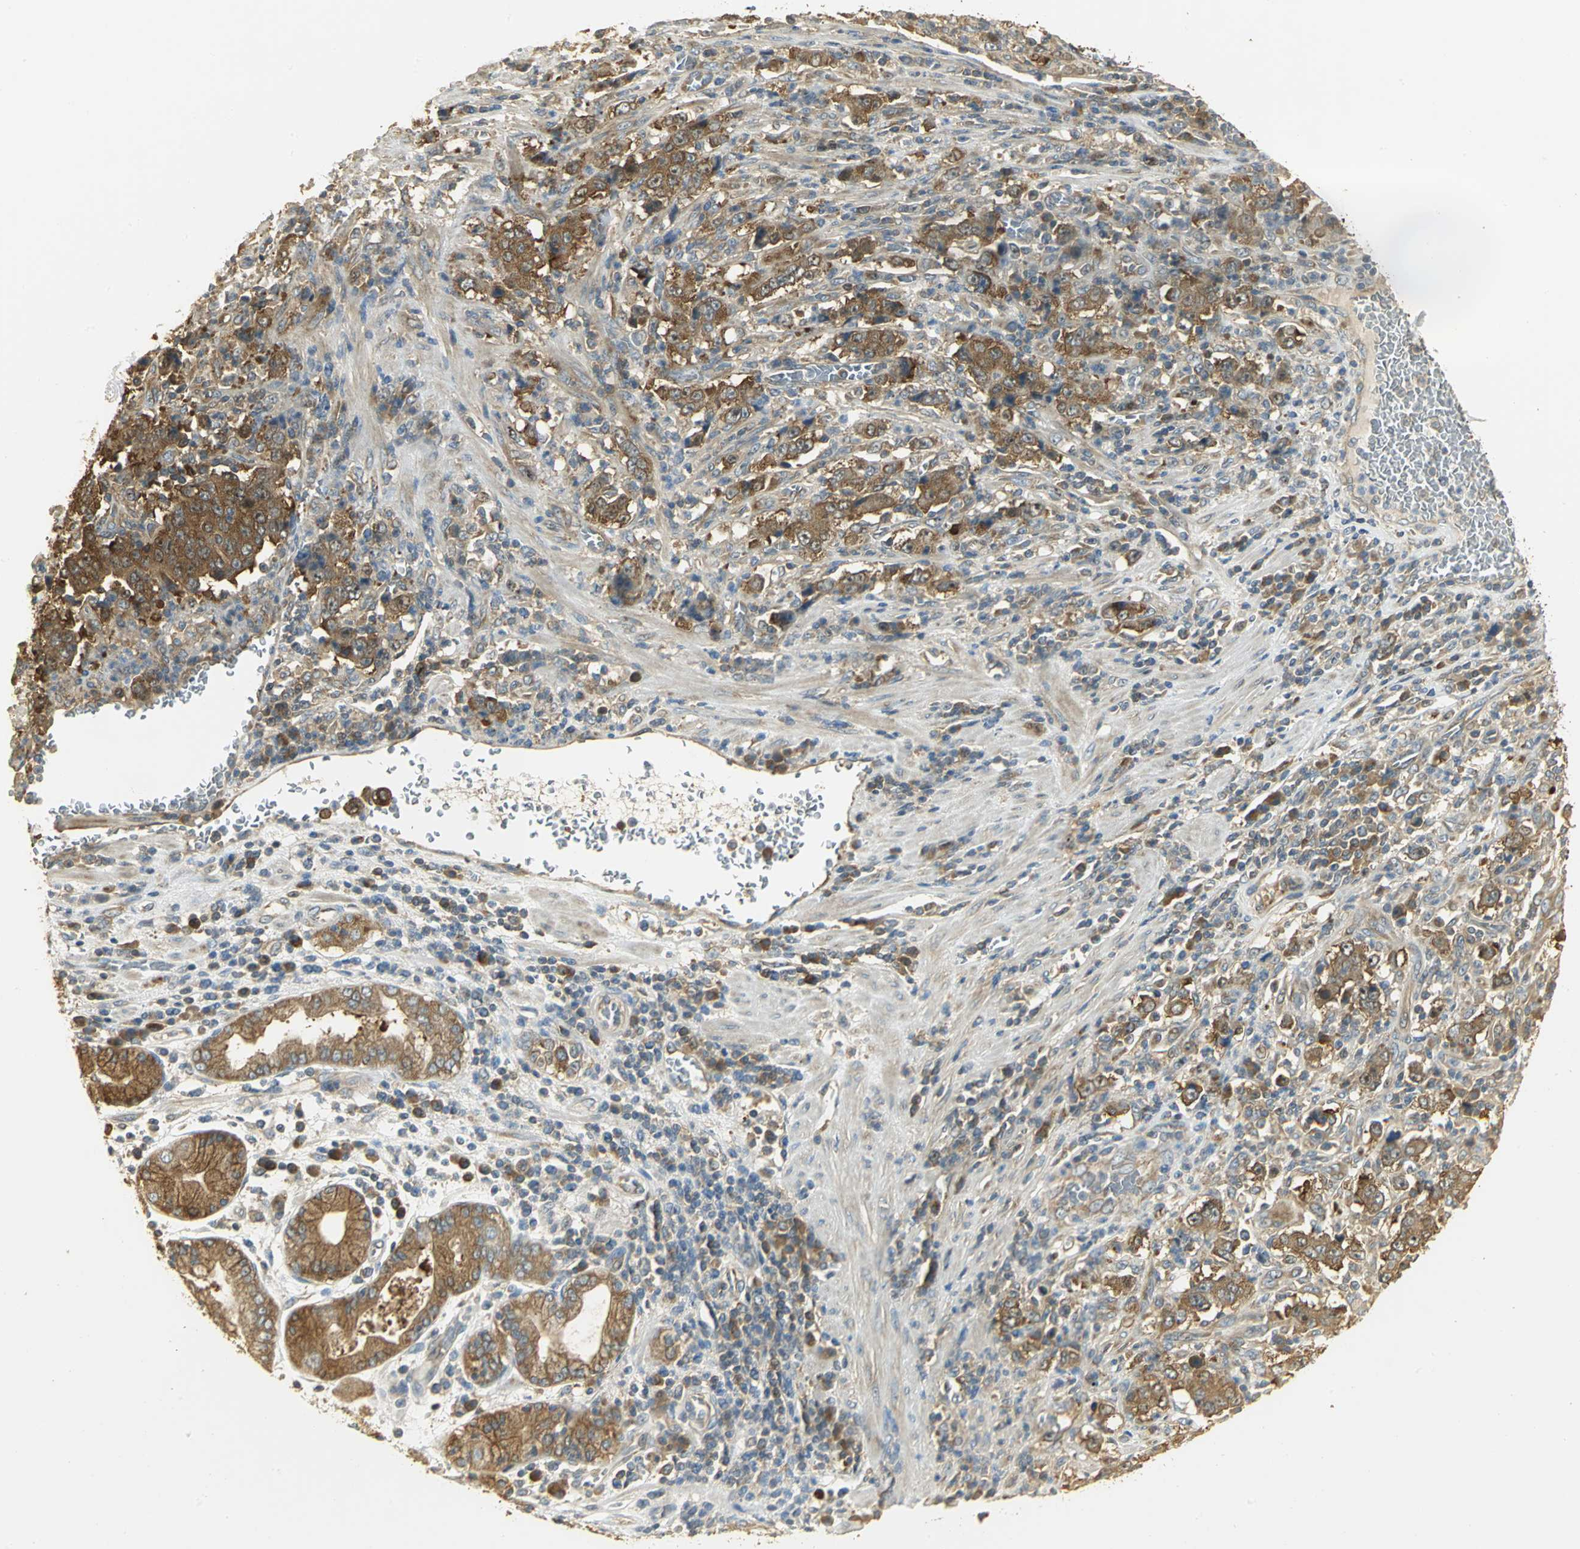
{"staining": {"intensity": "strong", "quantity": ">75%", "location": "cytoplasmic/membranous"}, "tissue": "stomach cancer", "cell_type": "Tumor cells", "image_type": "cancer", "snomed": [{"axis": "morphology", "description": "Normal tissue, NOS"}, {"axis": "morphology", "description": "Adenocarcinoma, NOS"}, {"axis": "topography", "description": "Stomach, upper"}, {"axis": "topography", "description": "Stomach"}], "caption": "DAB immunohistochemical staining of stomach adenocarcinoma shows strong cytoplasmic/membranous protein positivity in approximately >75% of tumor cells.", "gene": "RARS1", "patient": {"sex": "male", "age": 59}}